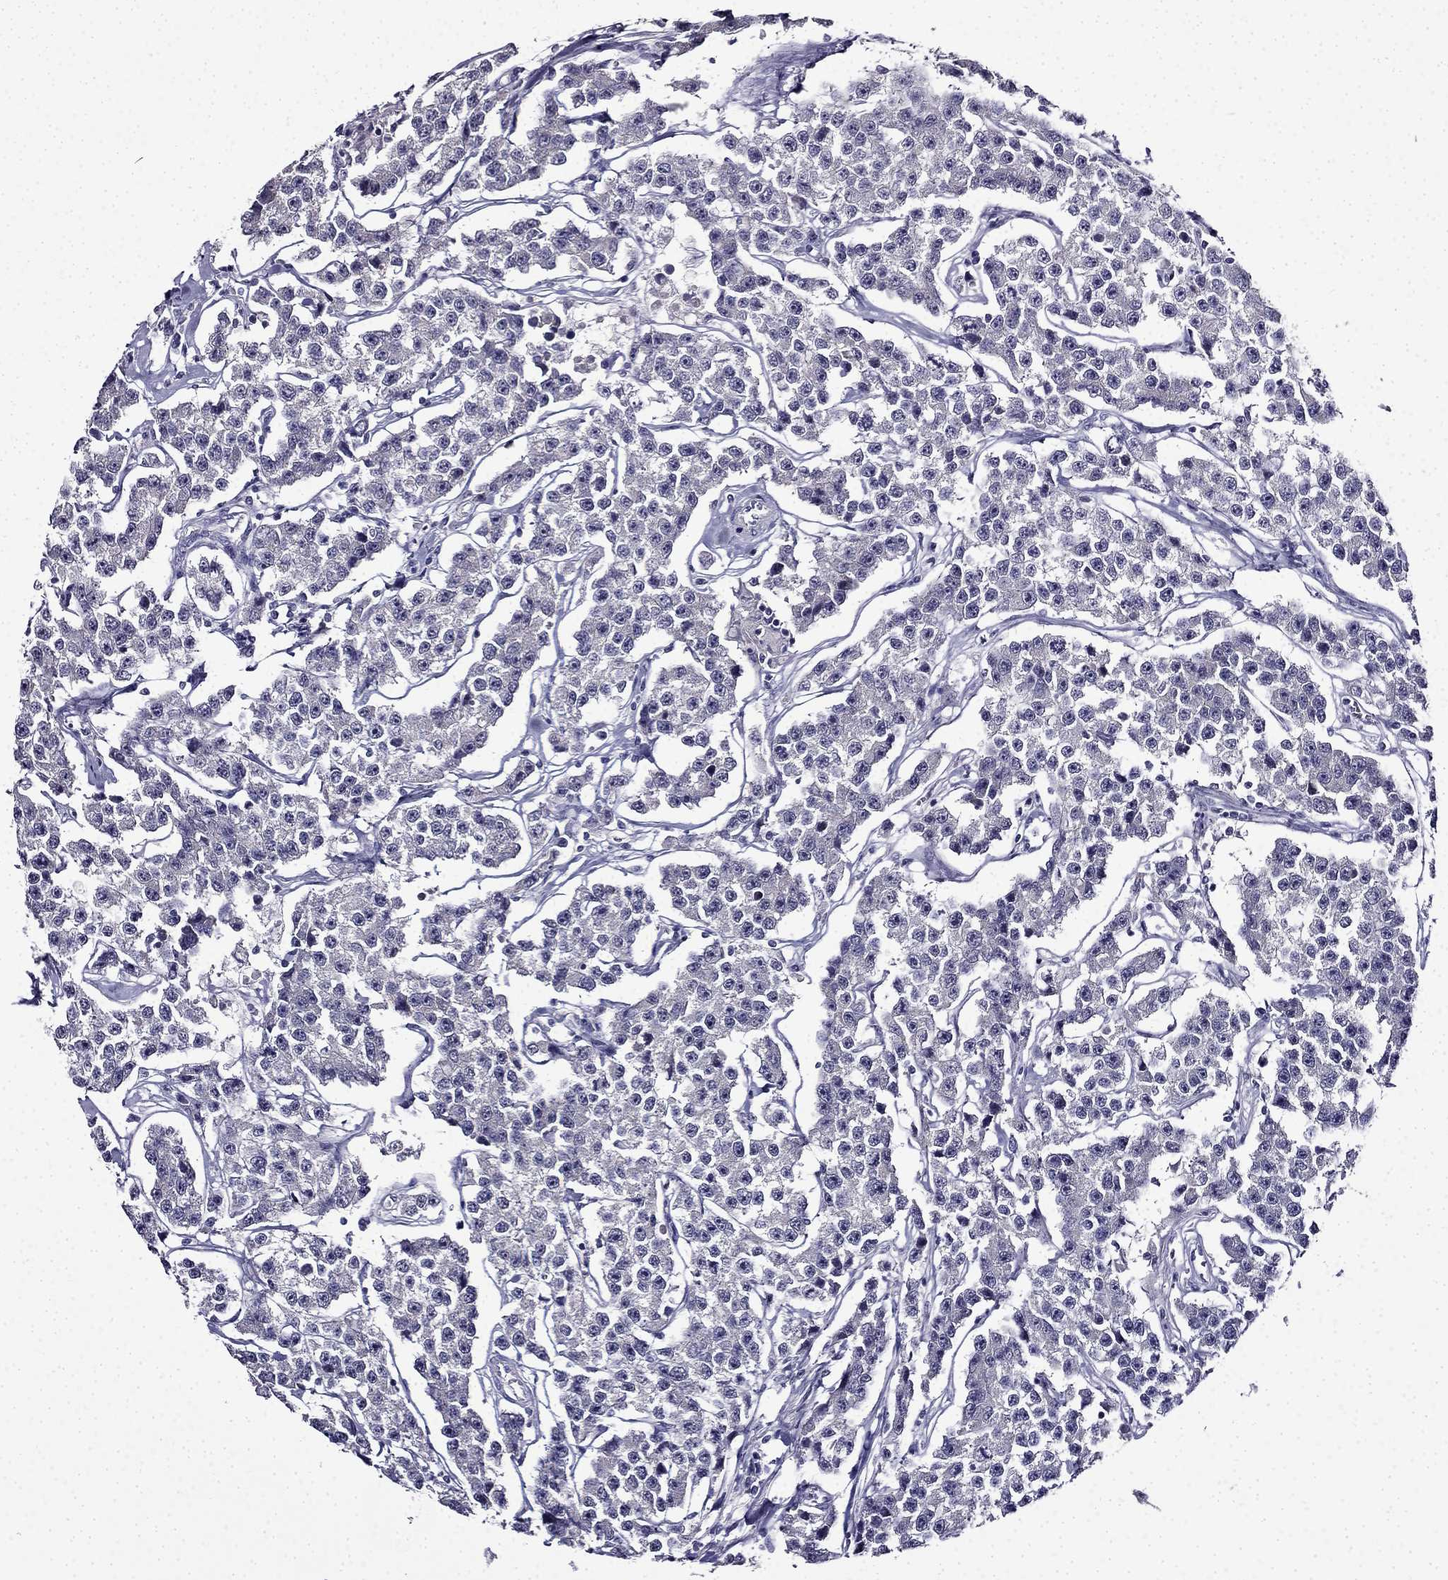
{"staining": {"intensity": "negative", "quantity": "none", "location": "none"}, "tissue": "testis cancer", "cell_type": "Tumor cells", "image_type": "cancer", "snomed": [{"axis": "morphology", "description": "Seminoma, NOS"}, {"axis": "topography", "description": "Testis"}], "caption": "Tumor cells show no significant expression in testis cancer (seminoma).", "gene": "TMEM266", "patient": {"sex": "male", "age": 59}}